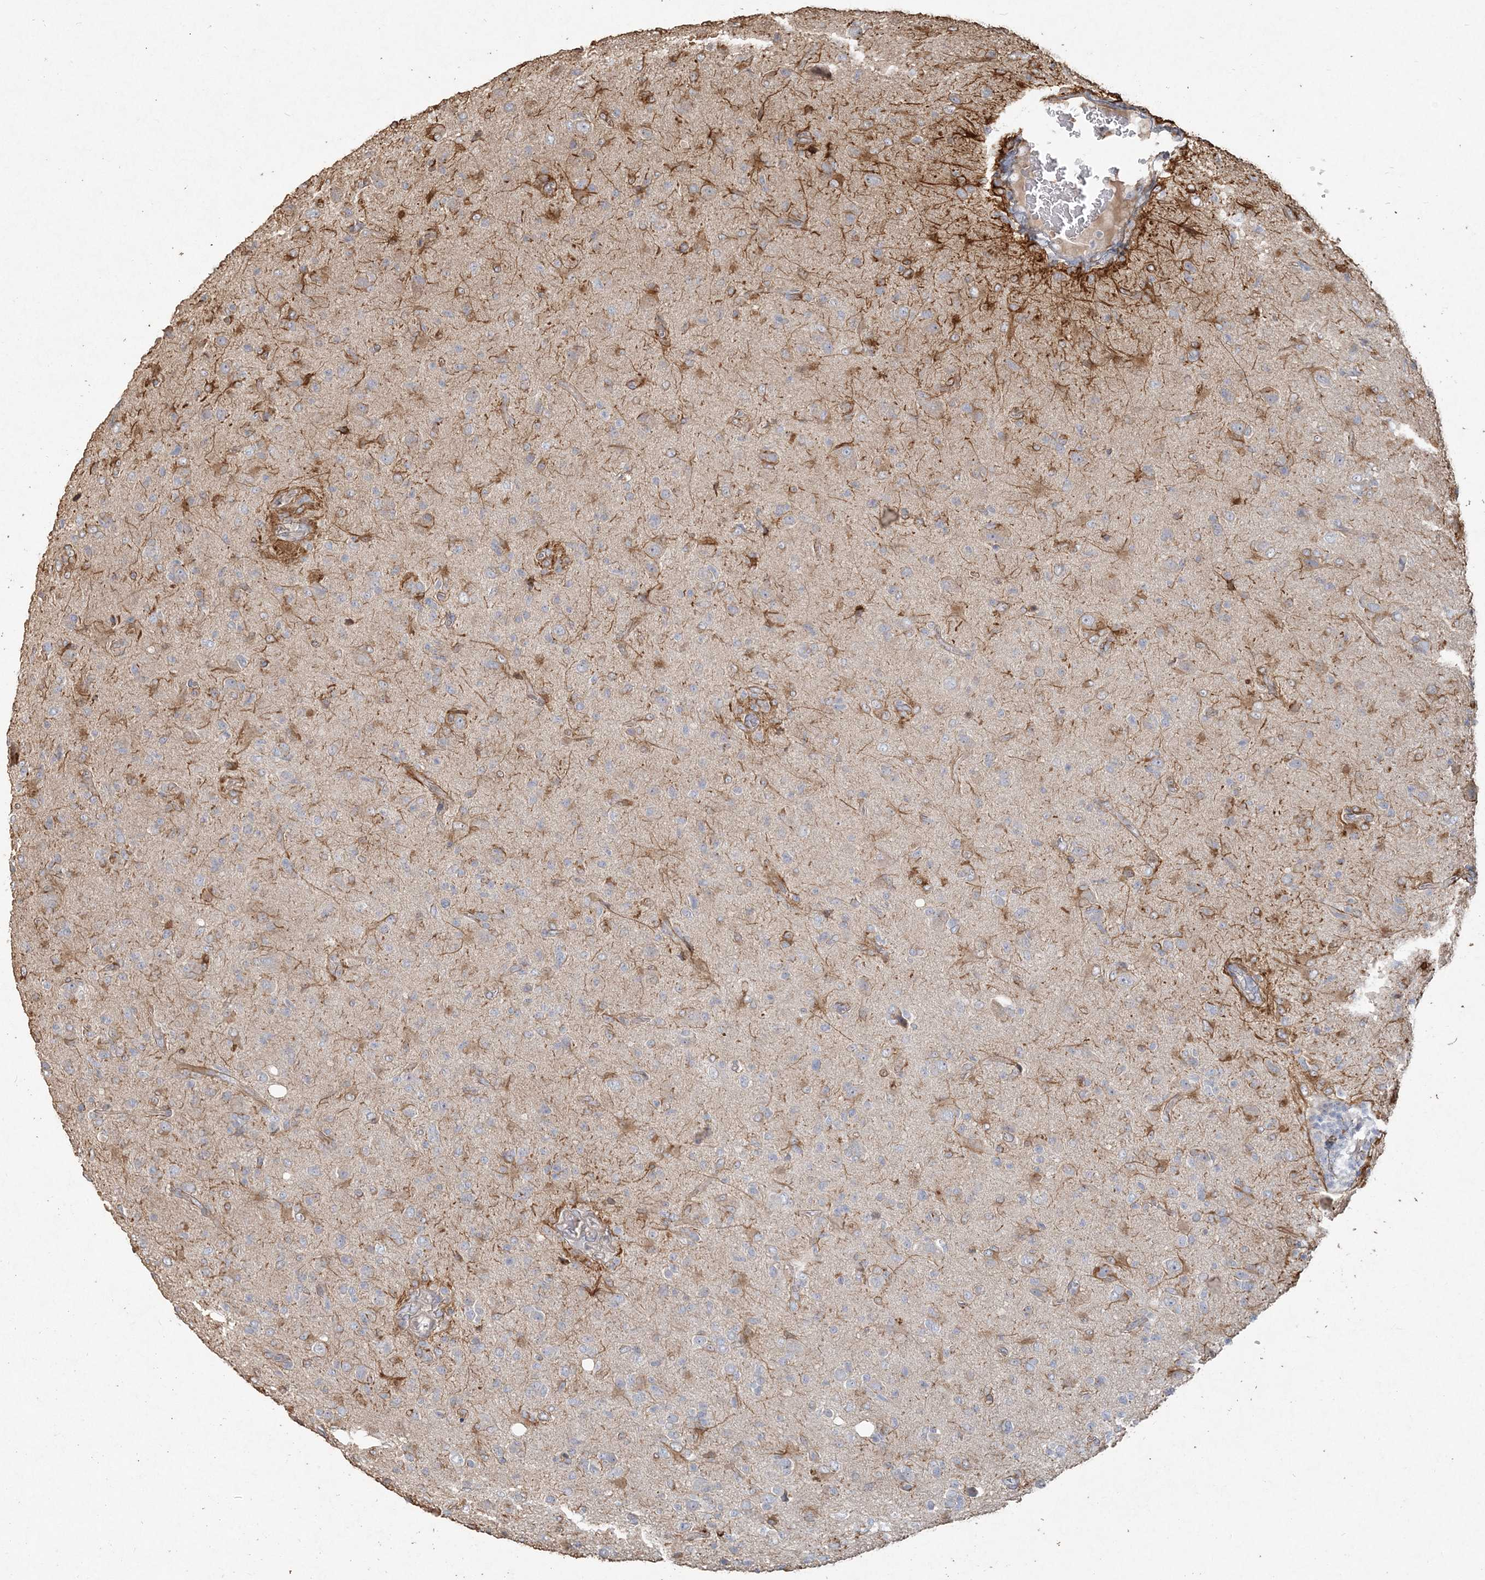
{"staining": {"intensity": "negative", "quantity": "none", "location": "none"}, "tissue": "glioma", "cell_type": "Tumor cells", "image_type": "cancer", "snomed": [{"axis": "morphology", "description": "Glioma, malignant, High grade"}, {"axis": "topography", "description": "Brain"}], "caption": "Immunohistochemistry (IHC) micrograph of glioma stained for a protein (brown), which displays no expression in tumor cells. Brightfield microscopy of IHC stained with DAB (brown) and hematoxylin (blue), captured at high magnification.", "gene": "RNF145", "patient": {"sex": "female", "age": 57}}